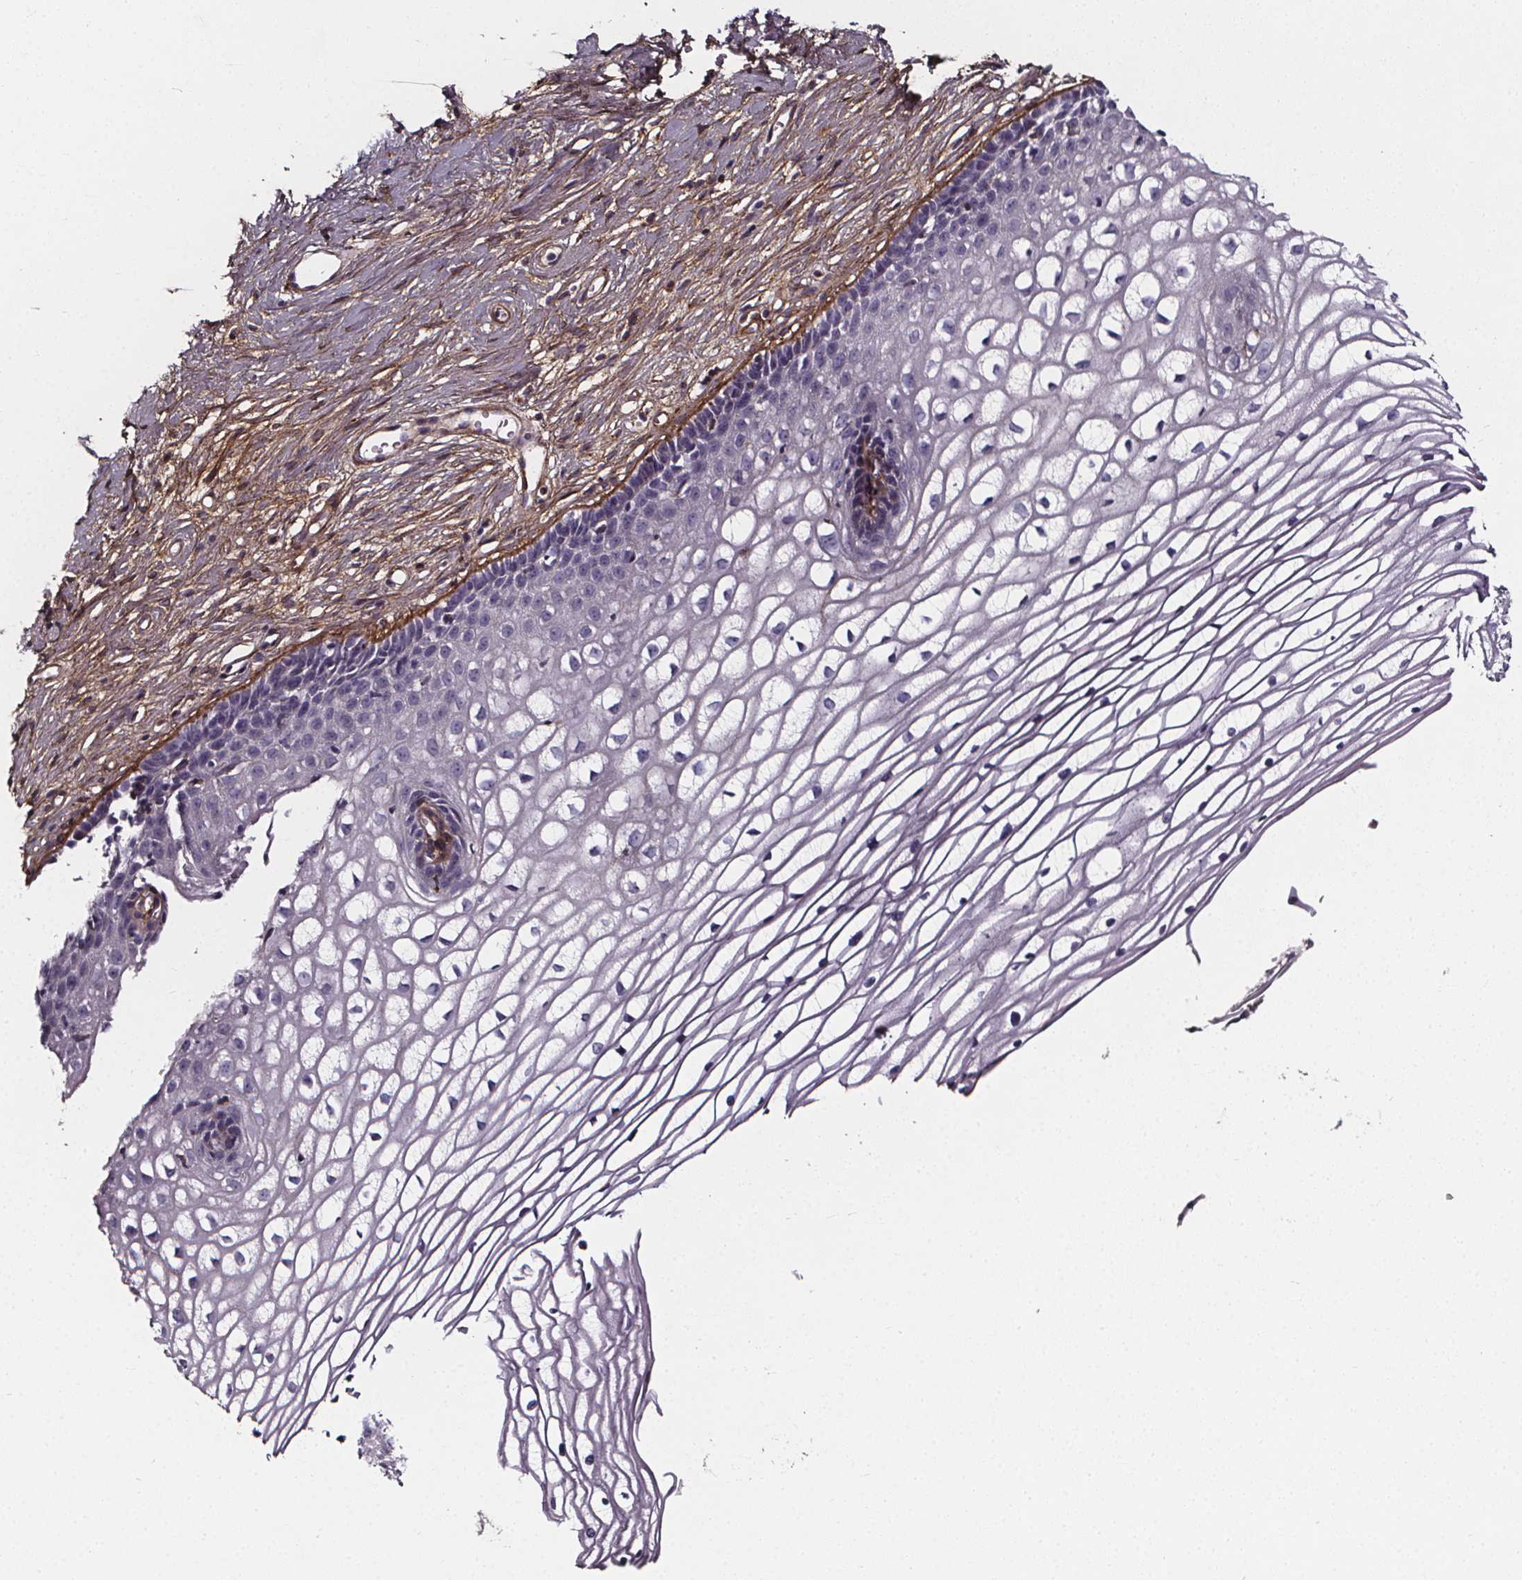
{"staining": {"intensity": "negative", "quantity": "none", "location": "none"}, "tissue": "cervix", "cell_type": "Glandular cells", "image_type": "normal", "snomed": [{"axis": "morphology", "description": "Normal tissue, NOS"}, {"axis": "topography", "description": "Cervix"}], "caption": "DAB (3,3'-diaminobenzidine) immunohistochemical staining of unremarkable human cervix exhibits no significant expression in glandular cells. (DAB immunohistochemistry (IHC), high magnification).", "gene": "AEBP1", "patient": {"sex": "female", "age": 40}}